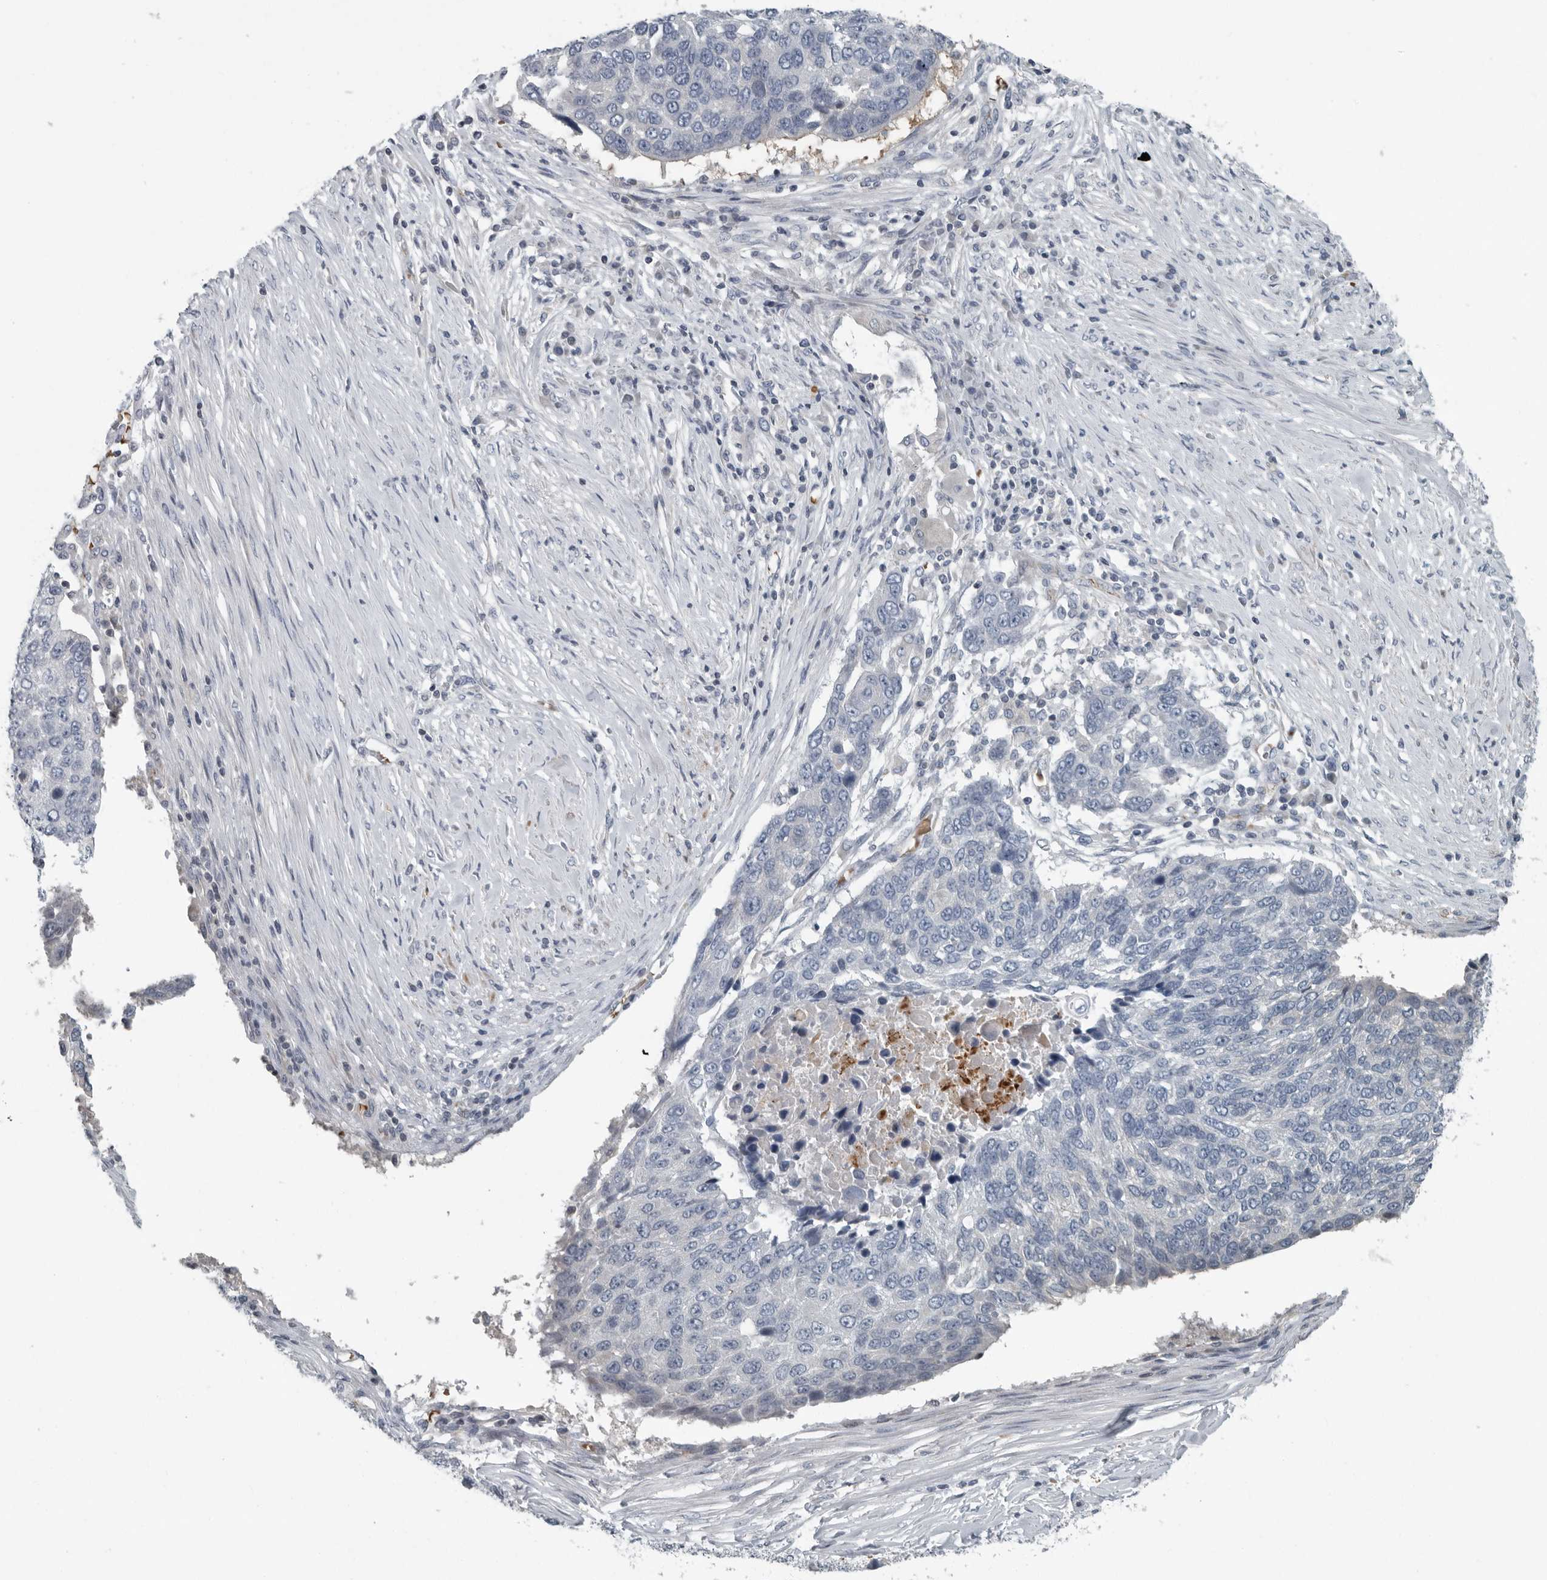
{"staining": {"intensity": "negative", "quantity": "none", "location": "none"}, "tissue": "lung cancer", "cell_type": "Tumor cells", "image_type": "cancer", "snomed": [{"axis": "morphology", "description": "Squamous cell carcinoma, NOS"}, {"axis": "topography", "description": "Lung"}], "caption": "DAB immunohistochemical staining of human squamous cell carcinoma (lung) exhibits no significant staining in tumor cells.", "gene": "MPP3", "patient": {"sex": "male", "age": 66}}